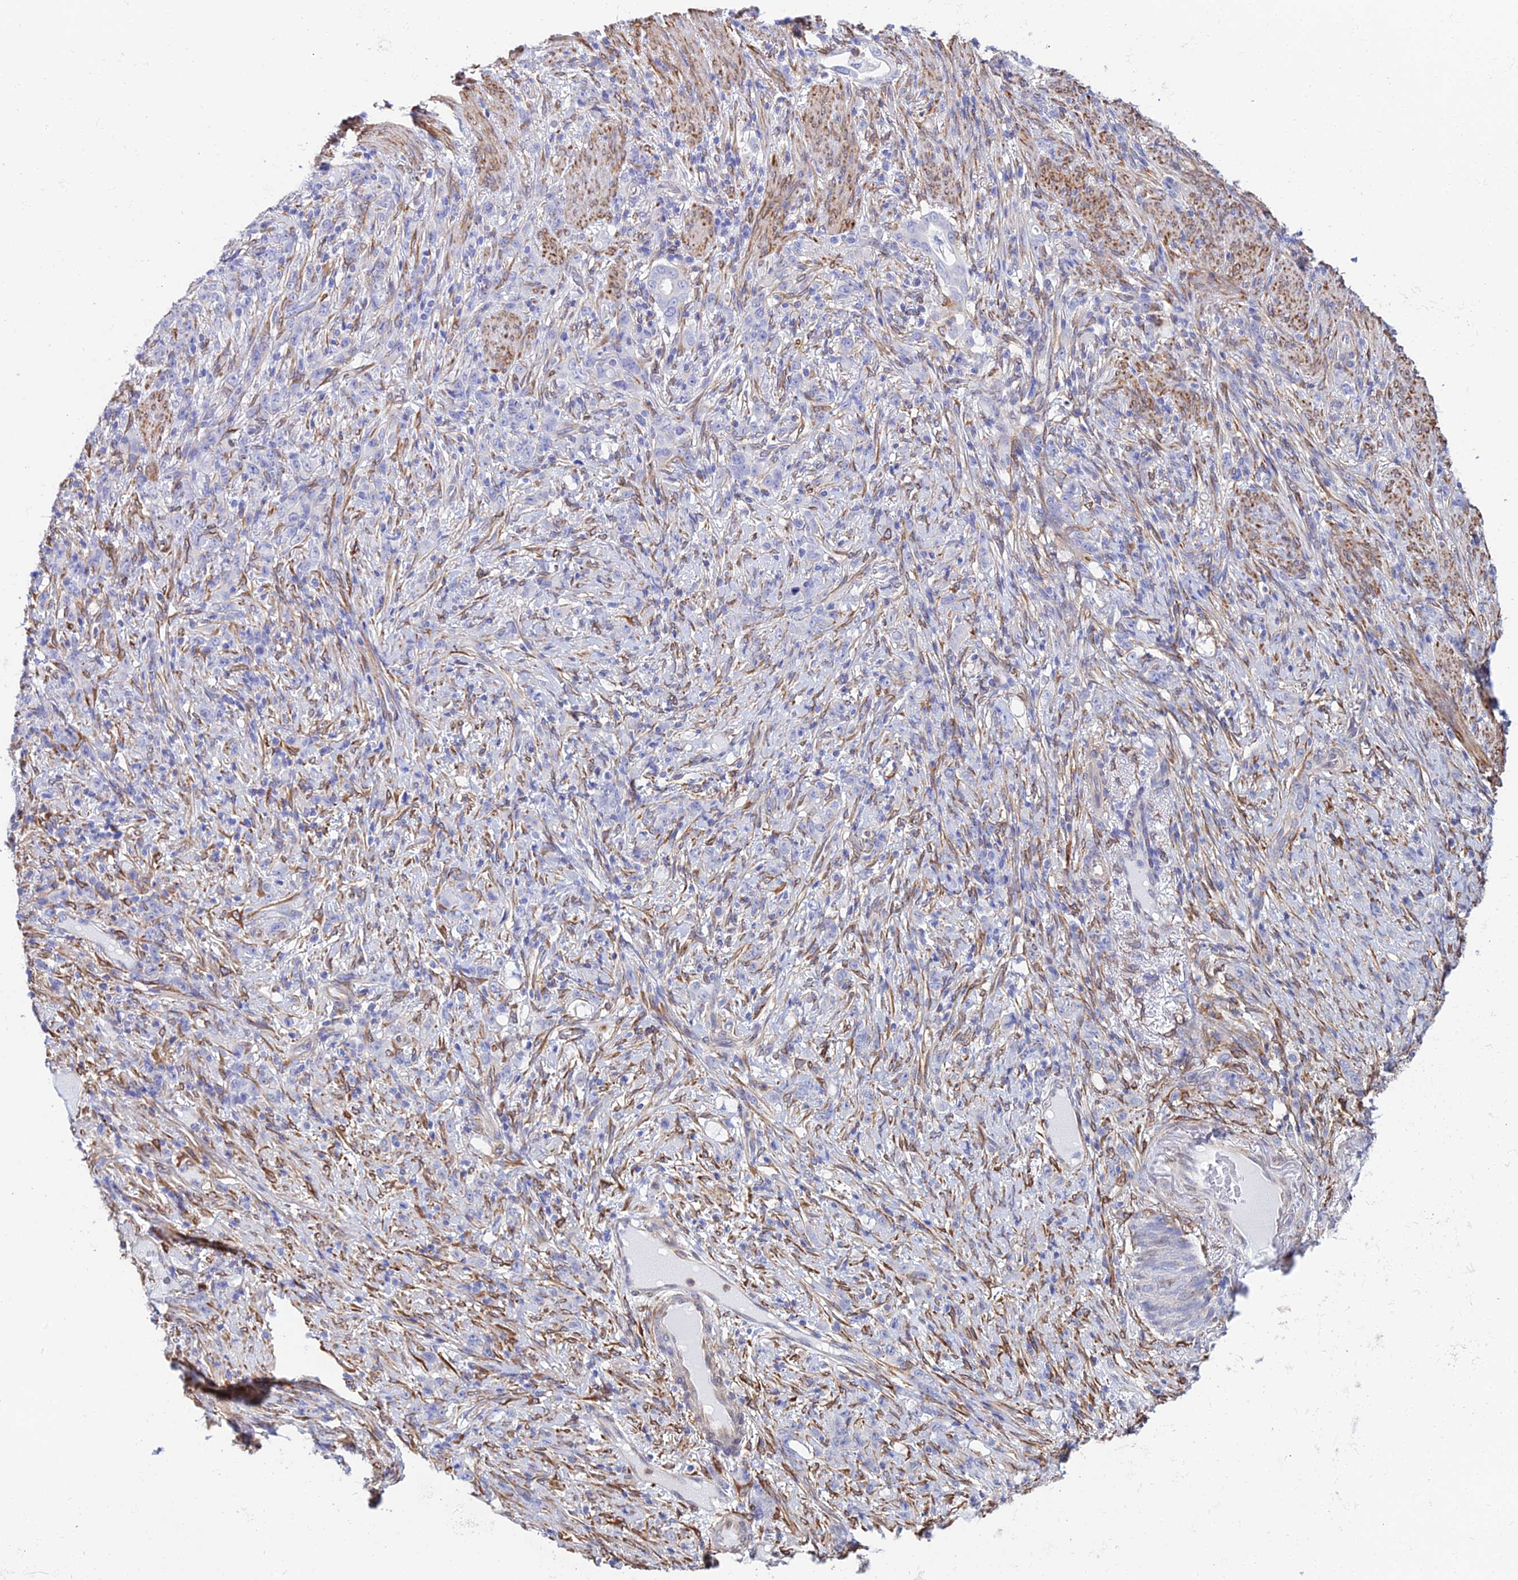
{"staining": {"intensity": "negative", "quantity": "none", "location": "none"}, "tissue": "stomach cancer", "cell_type": "Tumor cells", "image_type": "cancer", "snomed": [{"axis": "morphology", "description": "Normal tissue, NOS"}, {"axis": "morphology", "description": "Adenocarcinoma, NOS"}, {"axis": "topography", "description": "Stomach"}], "caption": "This is an IHC micrograph of human adenocarcinoma (stomach). There is no expression in tumor cells.", "gene": "MXRA7", "patient": {"sex": "female", "age": 79}}